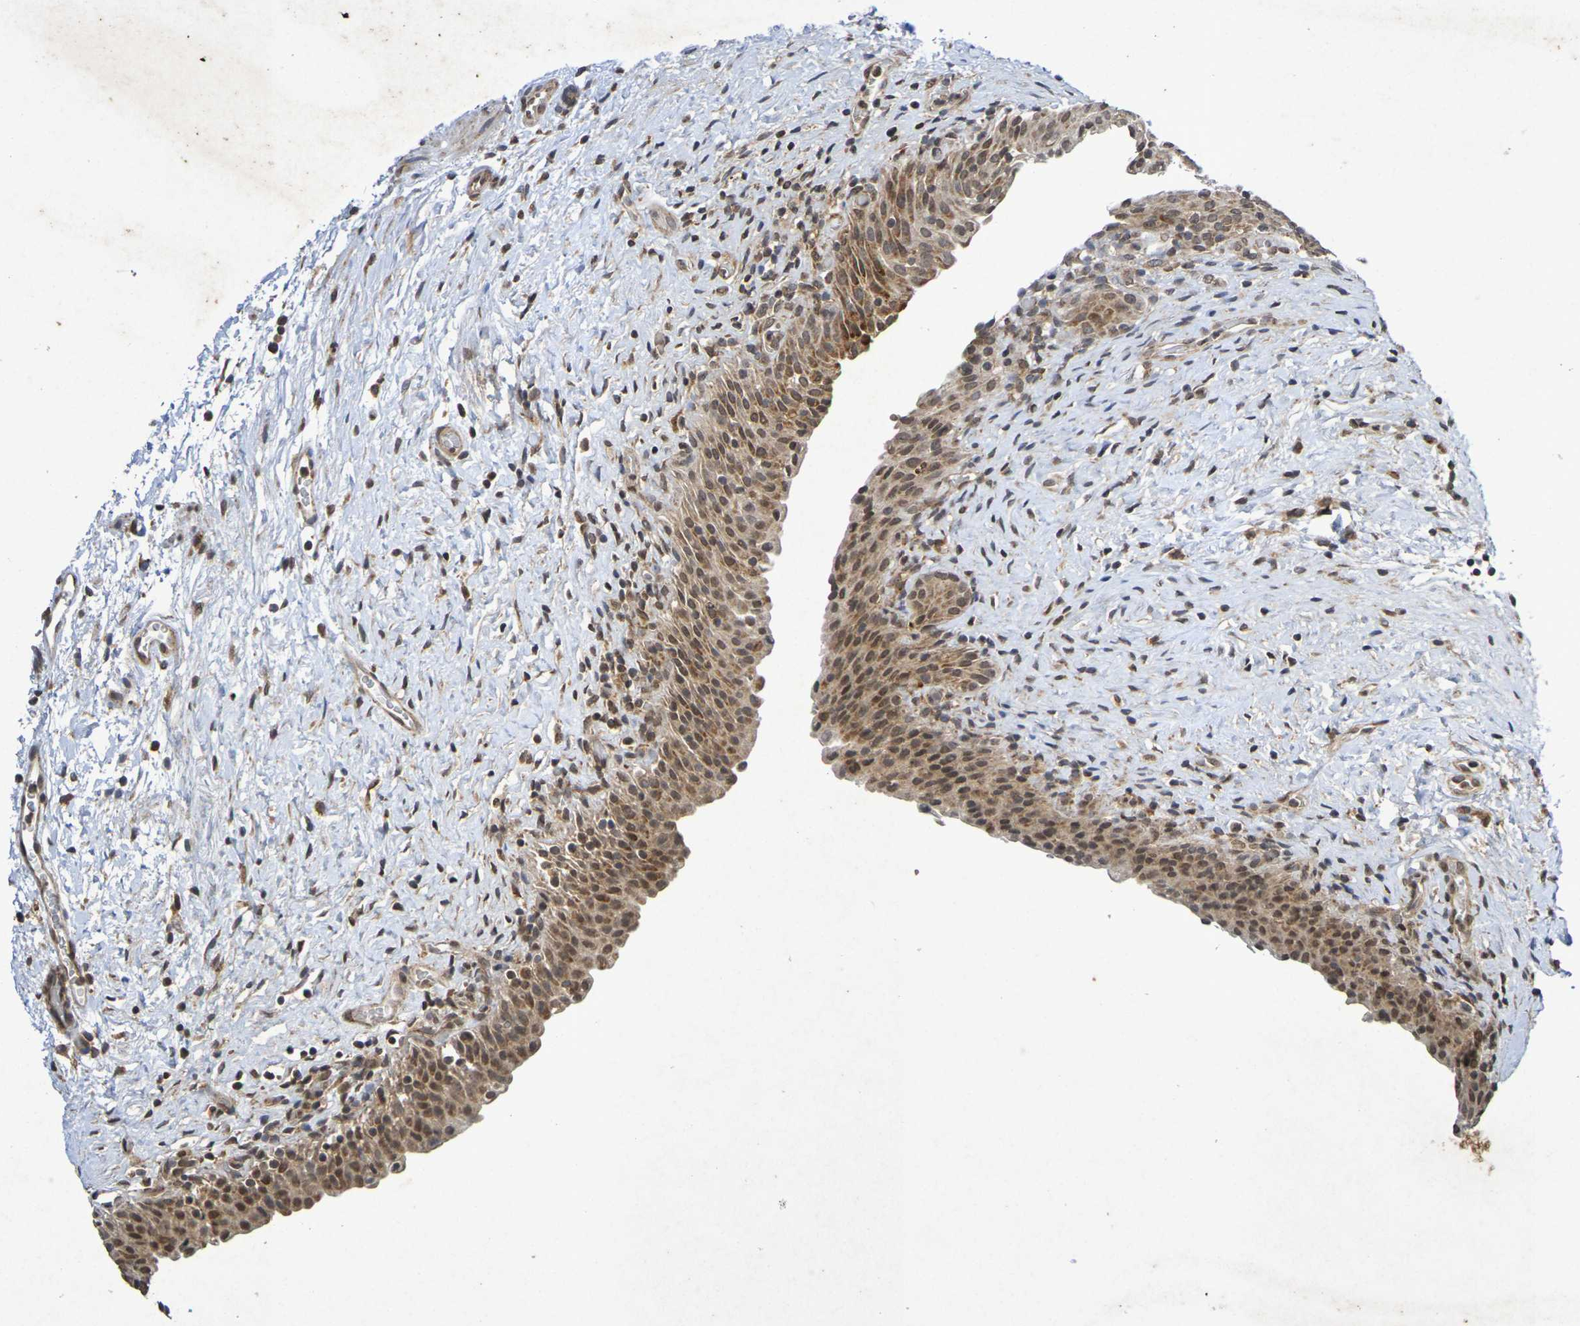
{"staining": {"intensity": "moderate", "quantity": ">75%", "location": "cytoplasmic/membranous,nuclear"}, "tissue": "urinary bladder", "cell_type": "Urothelial cells", "image_type": "normal", "snomed": [{"axis": "morphology", "description": "Normal tissue, NOS"}, {"axis": "topography", "description": "Urinary bladder"}], "caption": "IHC micrograph of unremarkable urinary bladder: urinary bladder stained using immunohistochemistry shows medium levels of moderate protein expression localized specifically in the cytoplasmic/membranous,nuclear of urothelial cells, appearing as a cytoplasmic/membranous,nuclear brown color.", "gene": "GUCY1A2", "patient": {"sex": "male", "age": 51}}